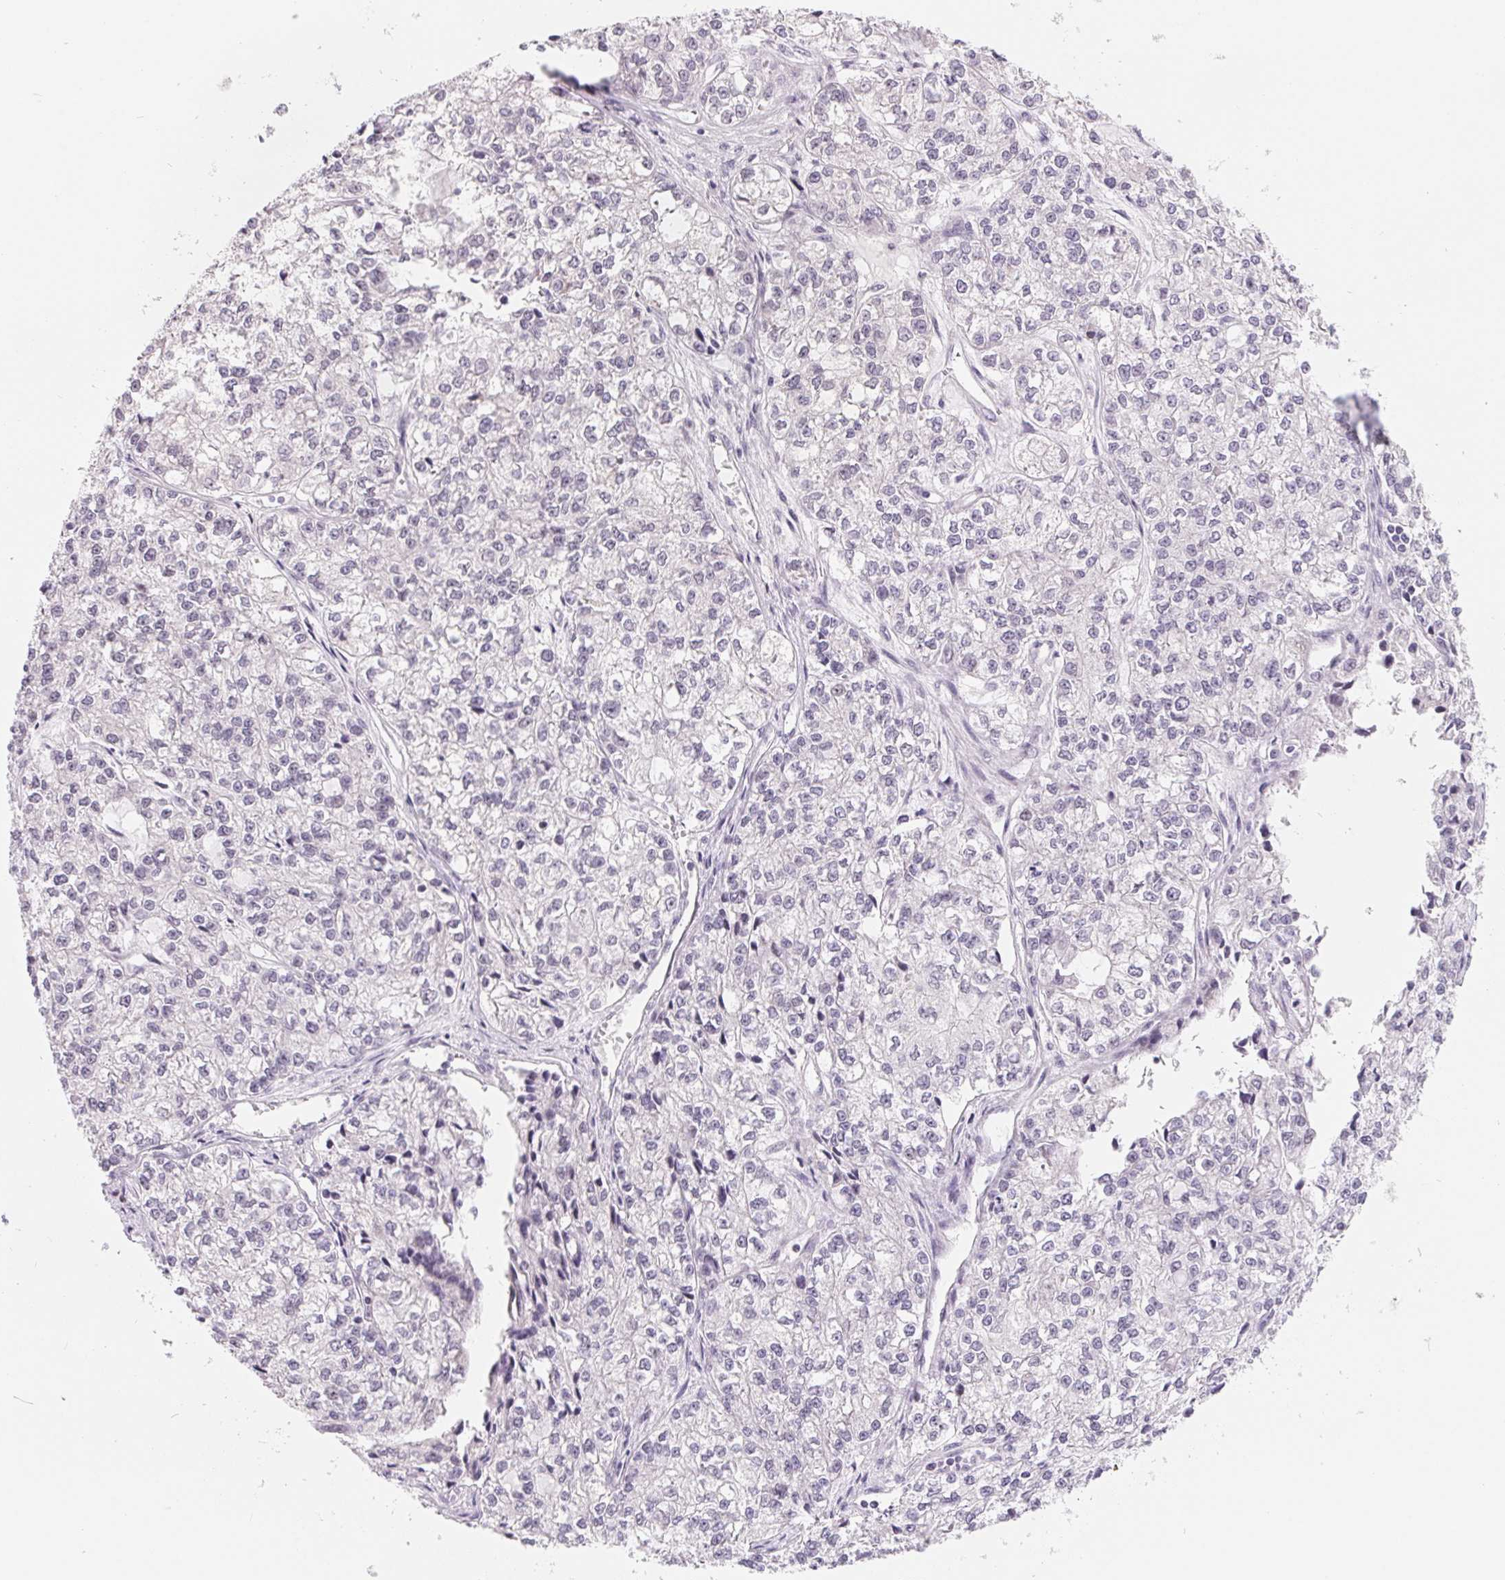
{"staining": {"intensity": "negative", "quantity": "none", "location": "none"}, "tissue": "ovarian cancer", "cell_type": "Tumor cells", "image_type": "cancer", "snomed": [{"axis": "morphology", "description": "Carcinoma, endometroid"}, {"axis": "topography", "description": "Ovary"}], "caption": "Ovarian endometroid carcinoma was stained to show a protein in brown. There is no significant expression in tumor cells.", "gene": "LCA5L", "patient": {"sex": "female", "age": 64}}